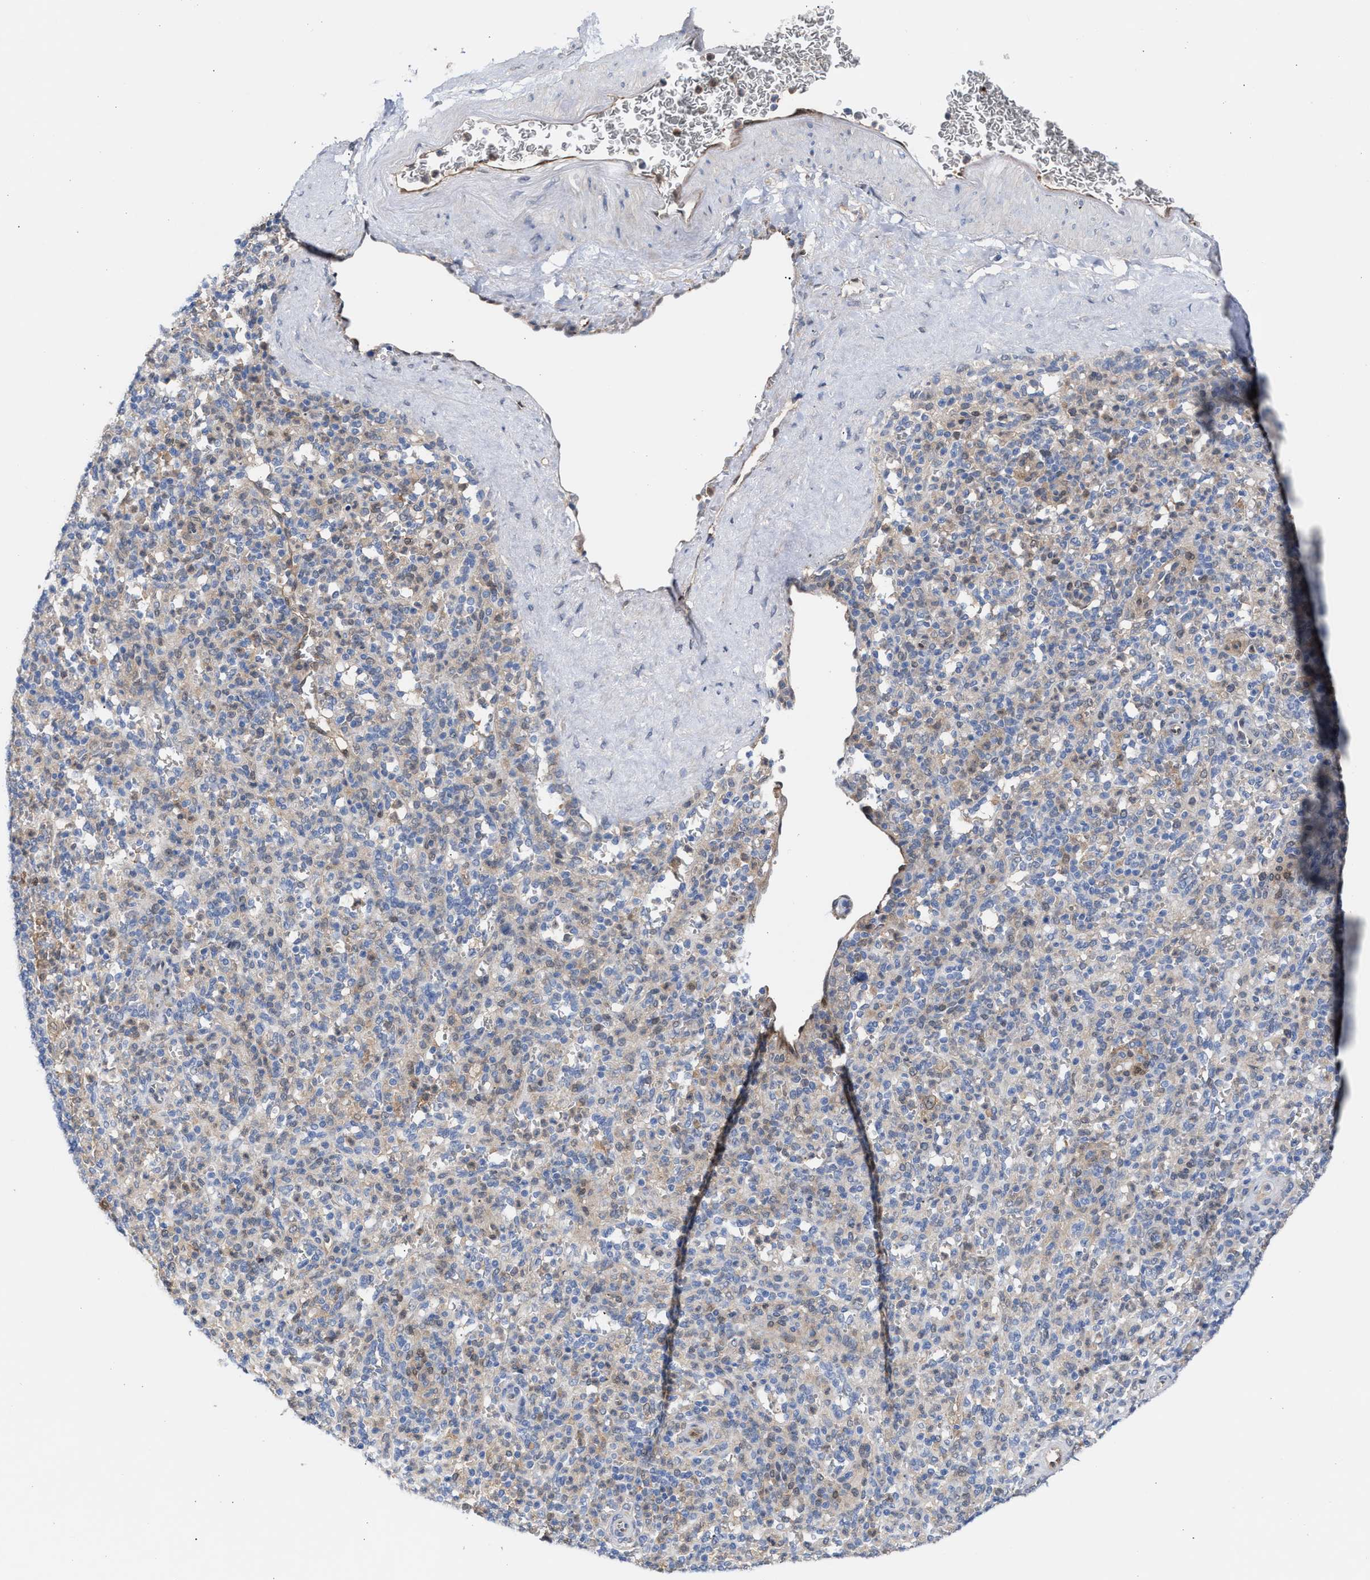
{"staining": {"intensity": "weak", "quantity": "<25%", "location": "cytoplasmic/membranous"}, "tissue": "spleen", "cell_type": "Cells in red pulp", "image_type": "normal", "snomed": [{"axis": "morphology", "description": "Normal tissue, NOS"}, {"axis": "topography", "description": "Spleen"}], "caption": "Unremarkable spleen was stained to show a protein in brown. There is no significant positivity in cells in red pulp.", "gene": "TP53I3", "patient": {"sex": "male", "age": 36}}